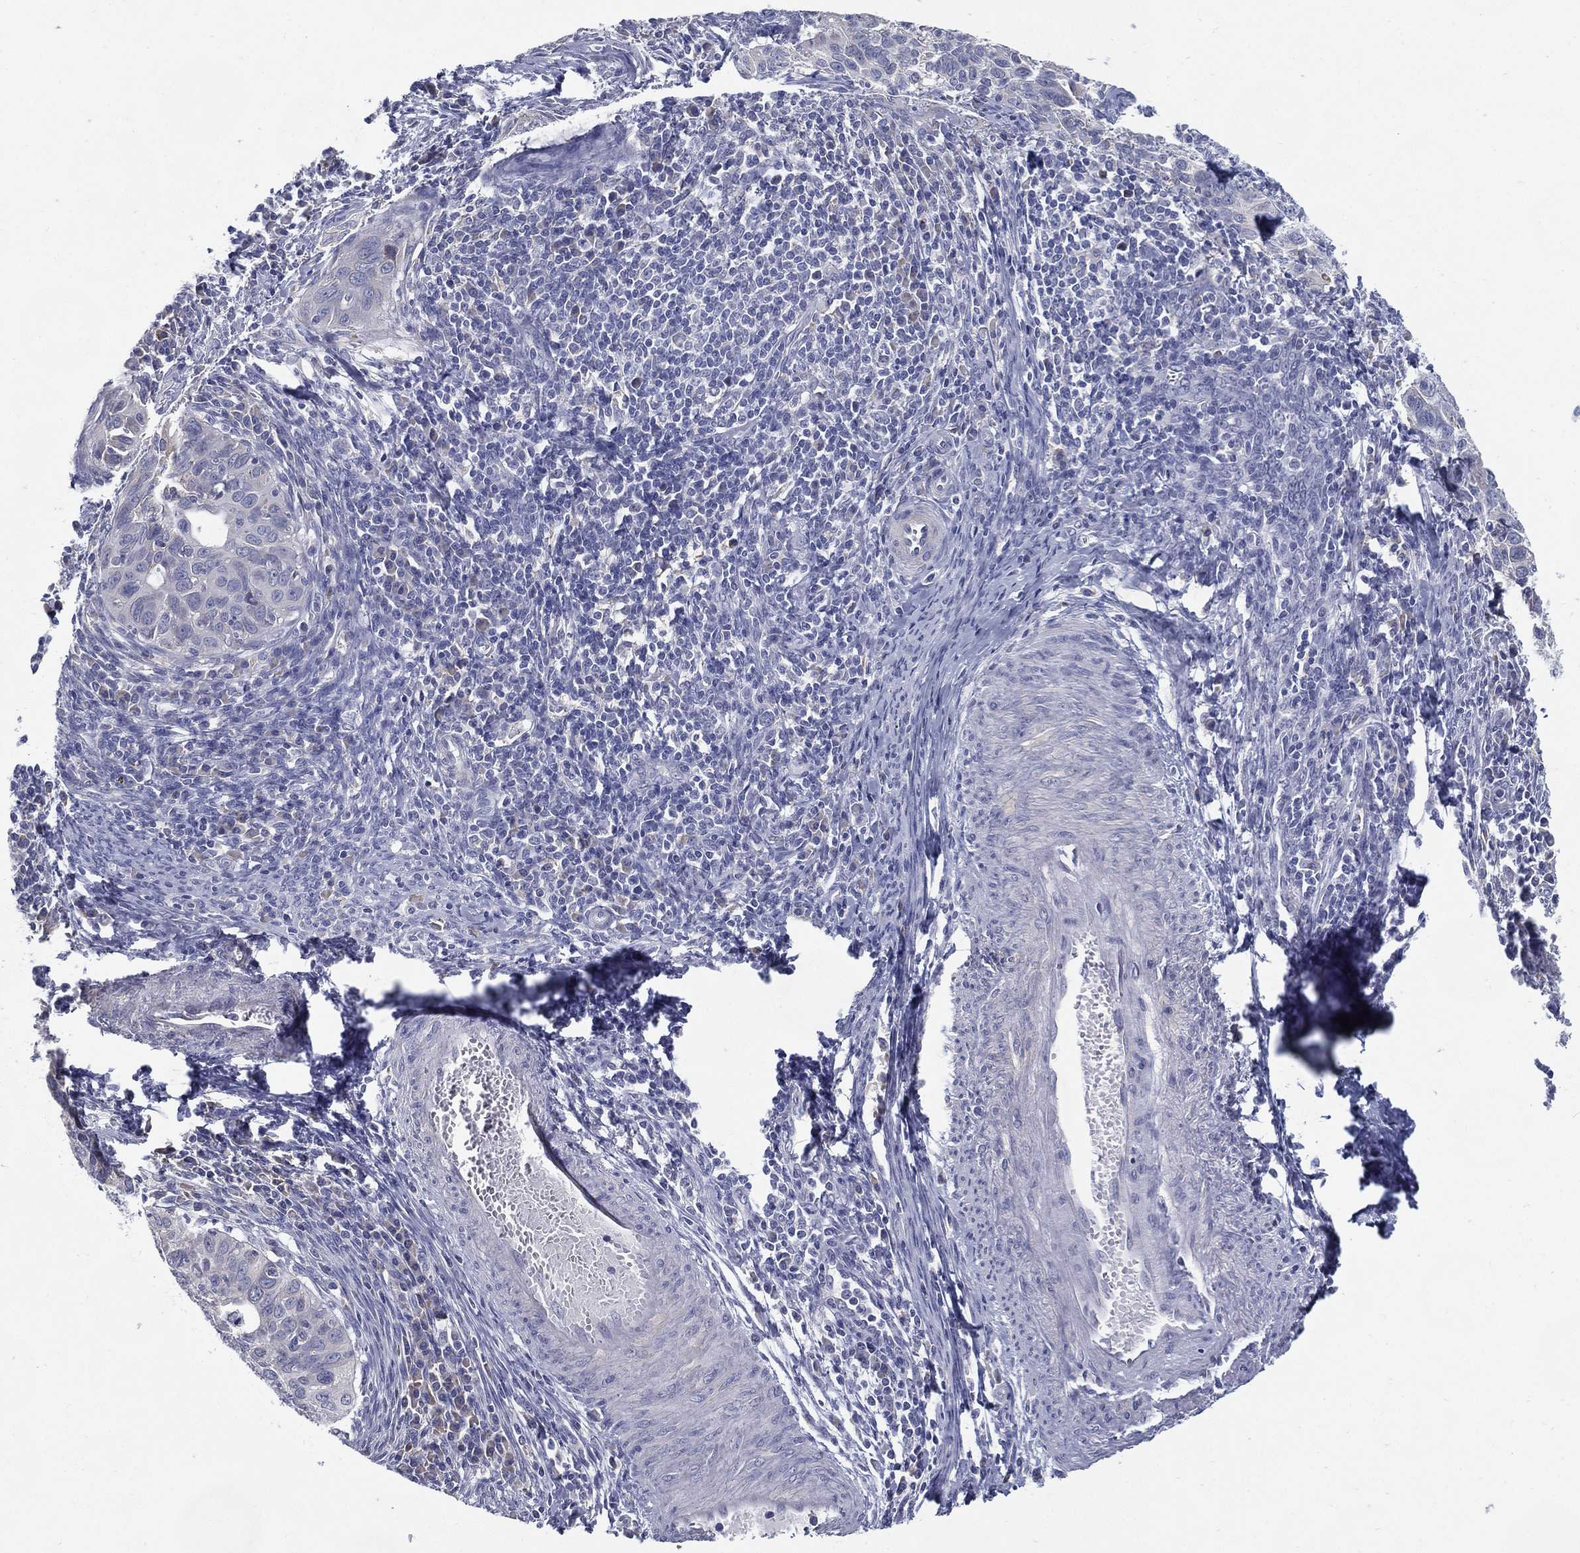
{"staining": {"intensity": "negative", "quantity": "none", "location": "none"}, "tissue": "cervical cancer", "cell_type": "Tumor cells", "image_type": "cancer", "snomed": [{"axis": "morphology", "description": "Squamous cell carcinoma, NOS"}, {"axis": "topography", "description": "Cervix"}], "caption": "Image shows no protein positivity in tumor cells of cervical cancer (squamous cell carcinoma) tissue.", "gene": "C19orf18", "patient": {"sex": "female", "age": 26}}